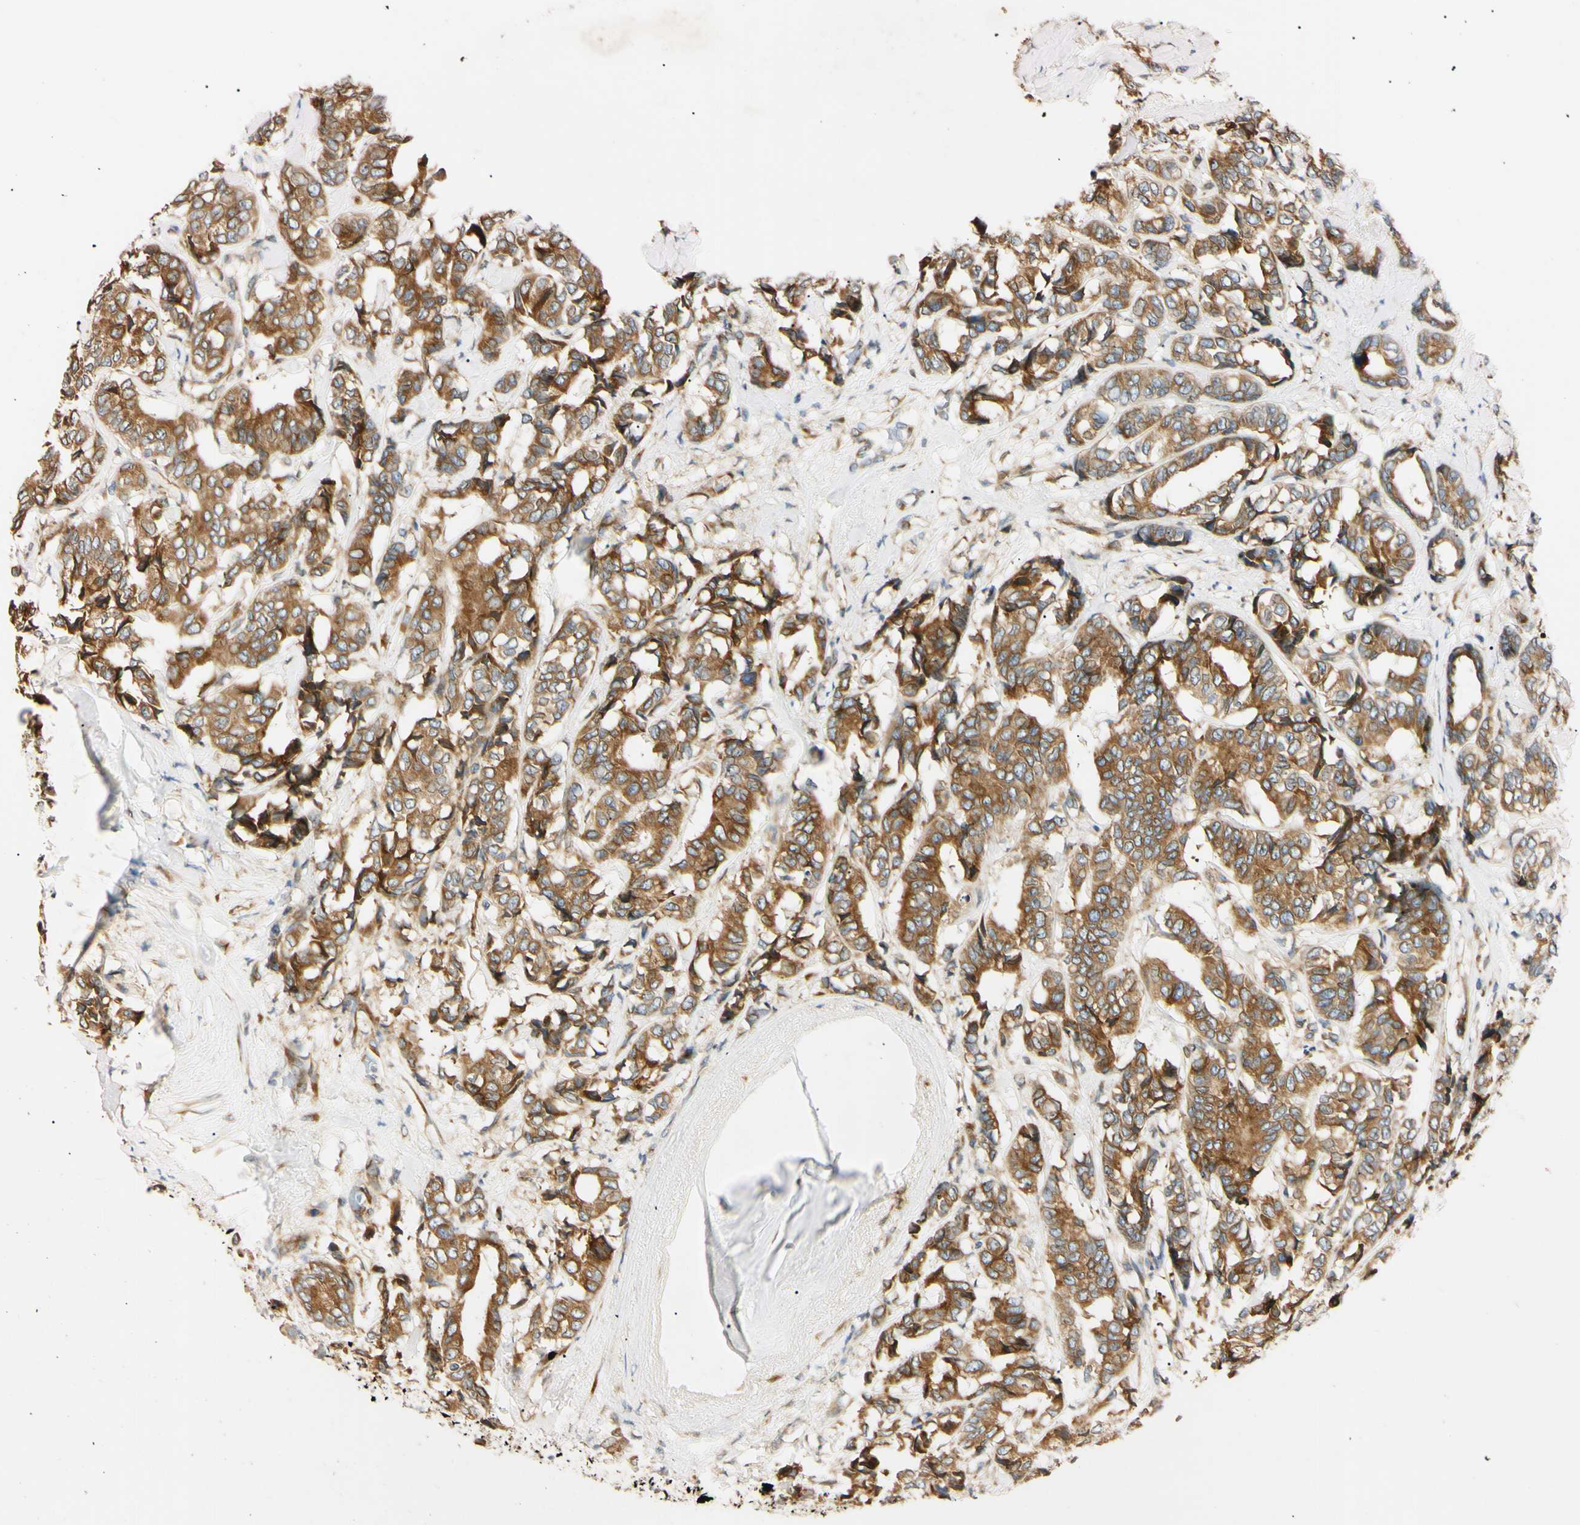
{"staining": {"intensity": "moderate", "quantity": ">75%", "location": "cytoplasmic/membranous"}, "tissue": "breast cancer", "cell_type": "Tumor cells", "image_type": "cancer", "snomed": [{"axis": "morphology", "description": "Duct carcinoma"}, {"axis": "topography", "description": "Breast"}], "caption": "IHC micrograph of breast cancer (invasive ductal carcinoma) stained for a protein (brown), which exhibits medium levels of moderate cytoplasmic/membranous positivity in about >75% of tumor cells.", "gene": "IER3IP1", "patient": {"sex": "female", "age": 87}}